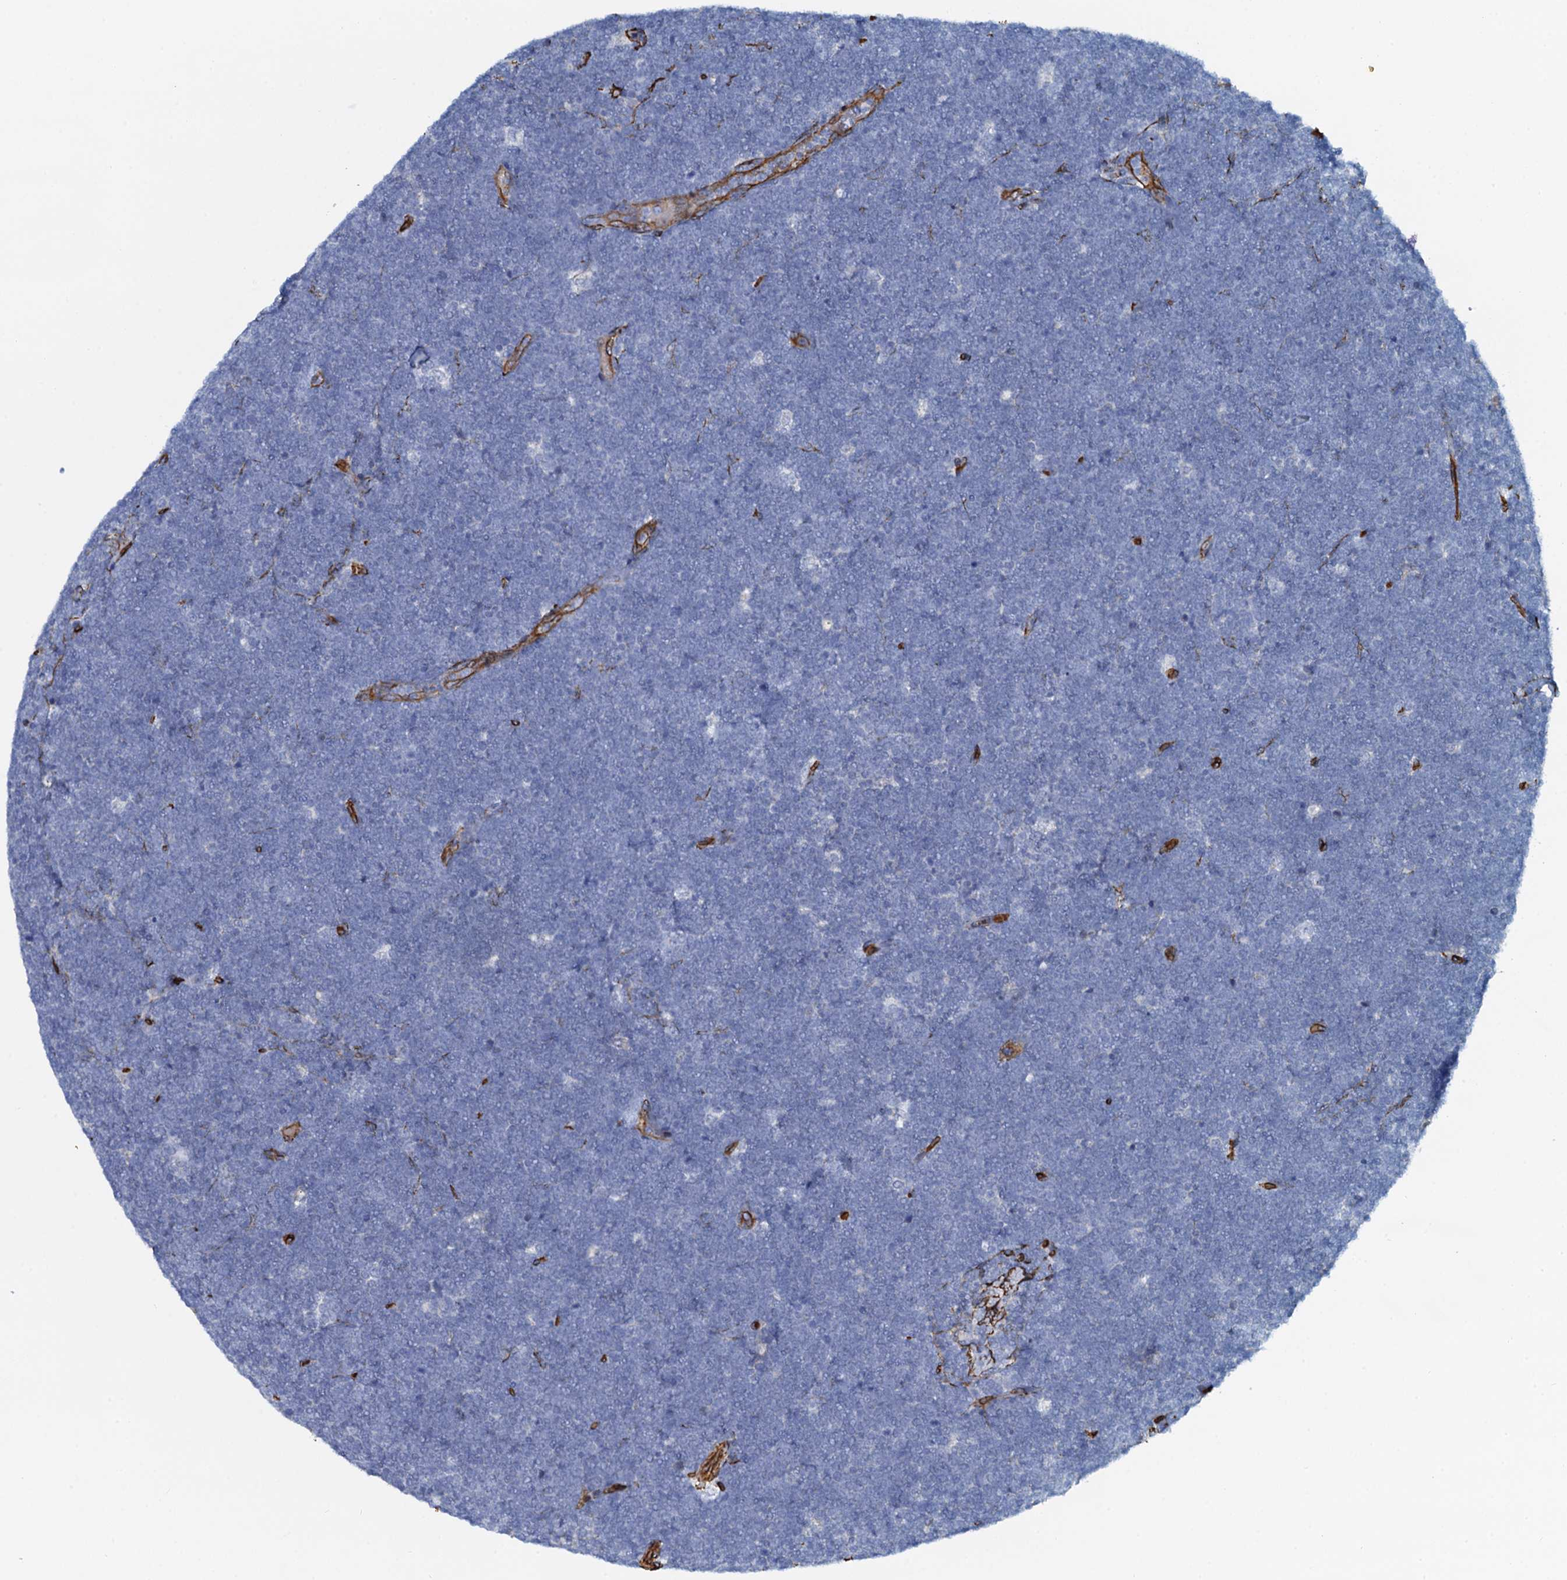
{"staining": {"intensity": "negative", "quantity": "none", "location": "none"}, "tissue": "lymphoma", "cell_type": "Tumor cells", "image_type": "cancer", "snomed": [{"axis": "morphology", "description": "Malignant lymphoma, non-Hodgkin's type, High grade"}, {"axis": "topography", "description": "Lymph node"}], "caption": "This is an IHC photomicrograph of human lymphoma. There is no expression in tumor cells.", "gene": "DGKG", "patient": {"sex": "male", "age": 13}}